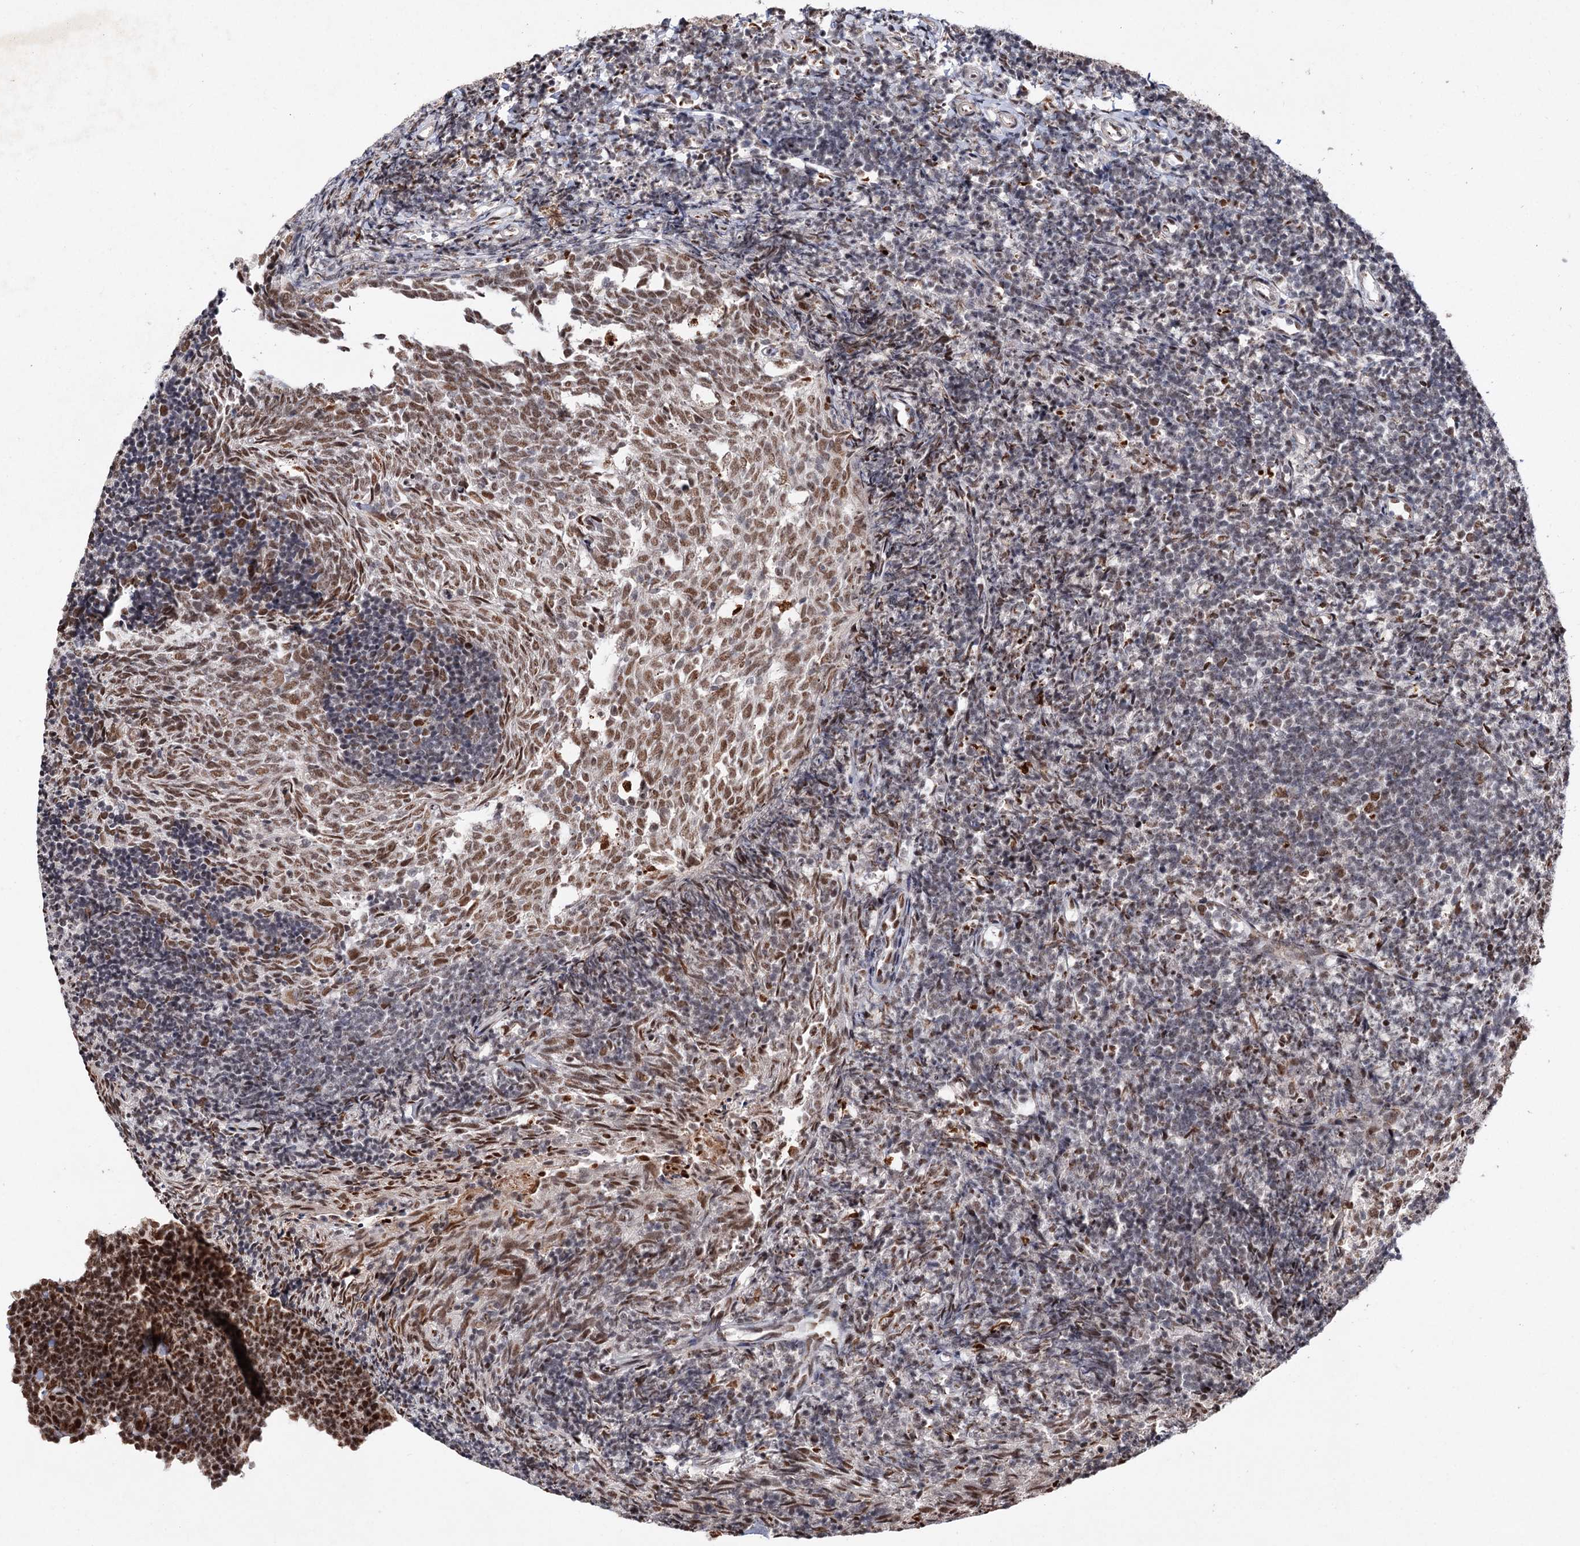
{"staining": {"intensity": "strong", "quantity": "25%-75%", "location": "nuclear"}, "tissue": "tonsil", "cell_type": "Germinal center cells", "image_type": "normal", "snomed": [{"axis": "morphology", "description": "Normal tissue, NOS"}, {"axis": "topography", "description": "Tonsil"}], "caption": "The immunohistochemical stain highlights strong nuclear staining in germinal center cells of benign tonsil.", "gene": "MATR3", "patient": {"sex": "female", "age": 10}}